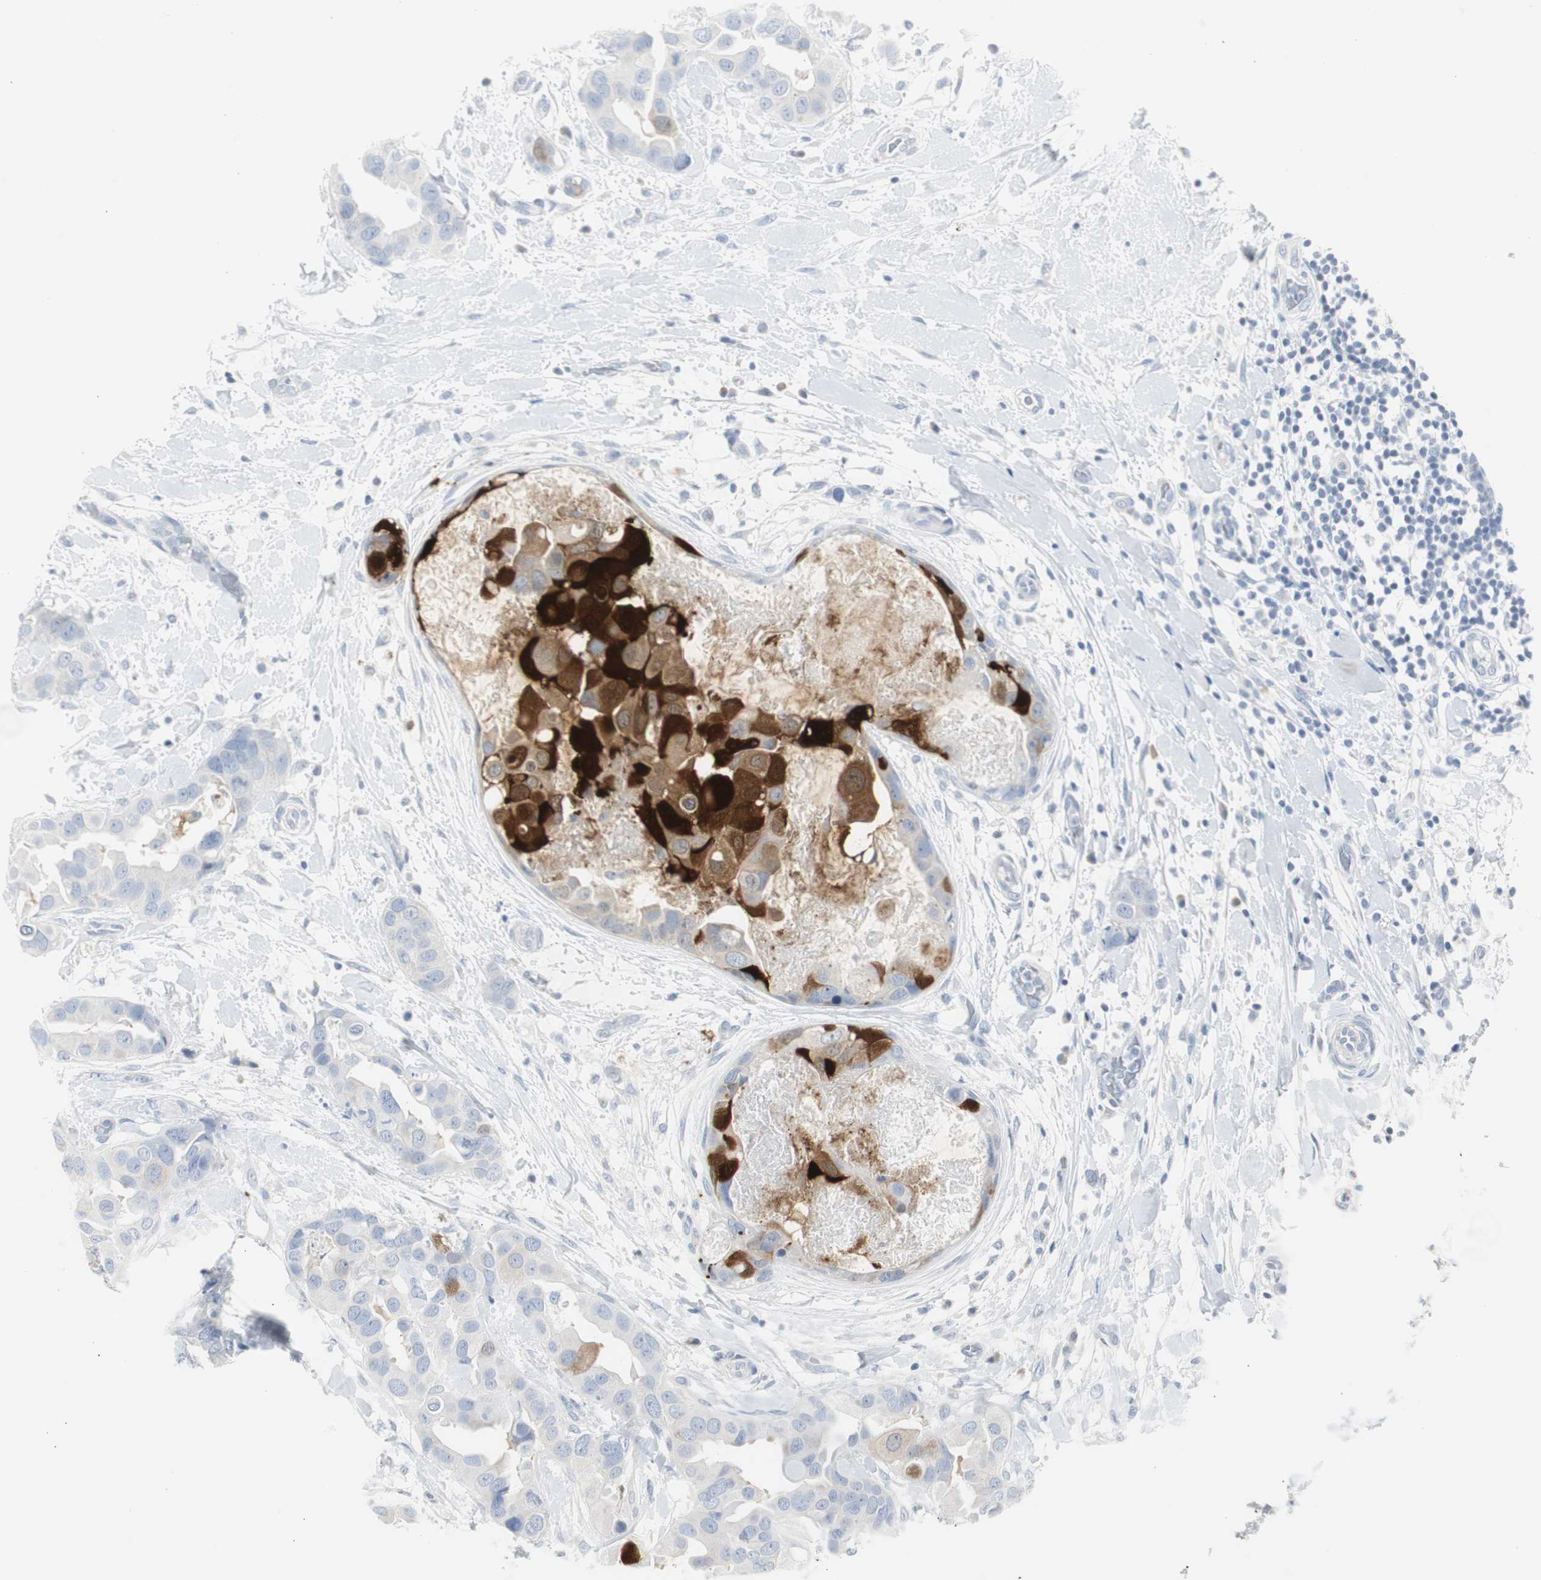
{"staining": {"intensity": "strong", "quantity": "<25%", "location": "cytoplasmic/membranous"}, "tissue": "breast cancer", "cell_type": "Tumor cells", "image_type": "cancer", "snomed": [{"axis": "morphology", "description": "Duct carcinoma"}, {"axis": "topography", "description": "Breast"}], "caption": "Immunohistochemistry (IHC) (DAB) staining of human breast cancer reveals strong cytoplasmic/membranous protein staining in approximately <25% of tumor cells.", "gene": "S100A7", "patient": {"sex": "female", "age": 40}}